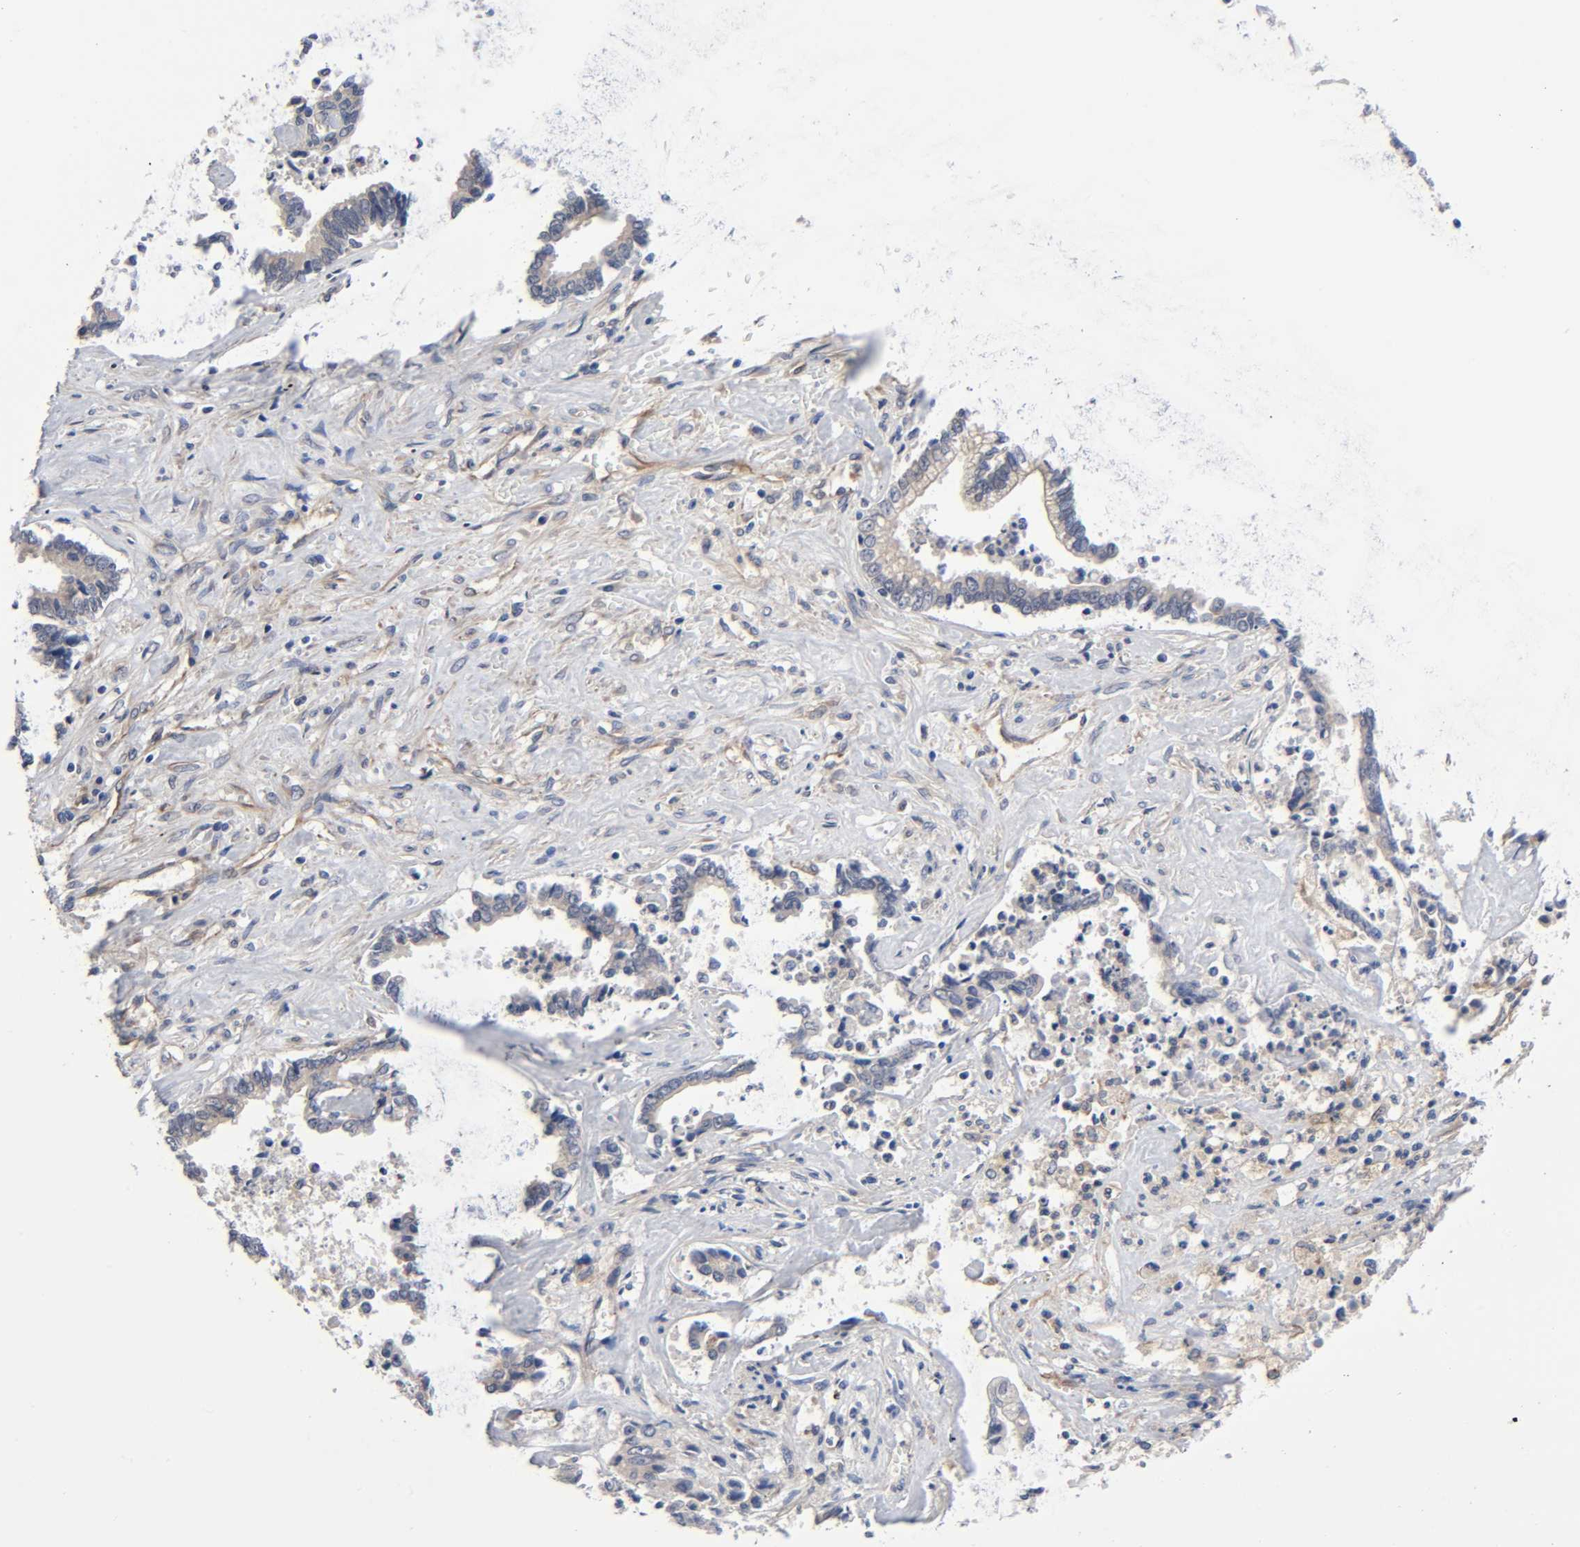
{"staining": {"intensity": "negative", "quantity": "none", "location": "none"}, "tissue": "liver cancer", "cell_type": "Tumor cells", "image_type": "cancer", "snomed": [{"axis": "morphology", "description": "Cholangiocarcinoma"}, {"axis": "topography", "description": "Liver"}], "caption": "High power microscopy image of an immunohistochemistry histopathology image of liver cholangiocarcinoma, revealing no significant expression in tumor cells.", "gene": "RAB13", "patient": {"sex": "male", "age": 57}}